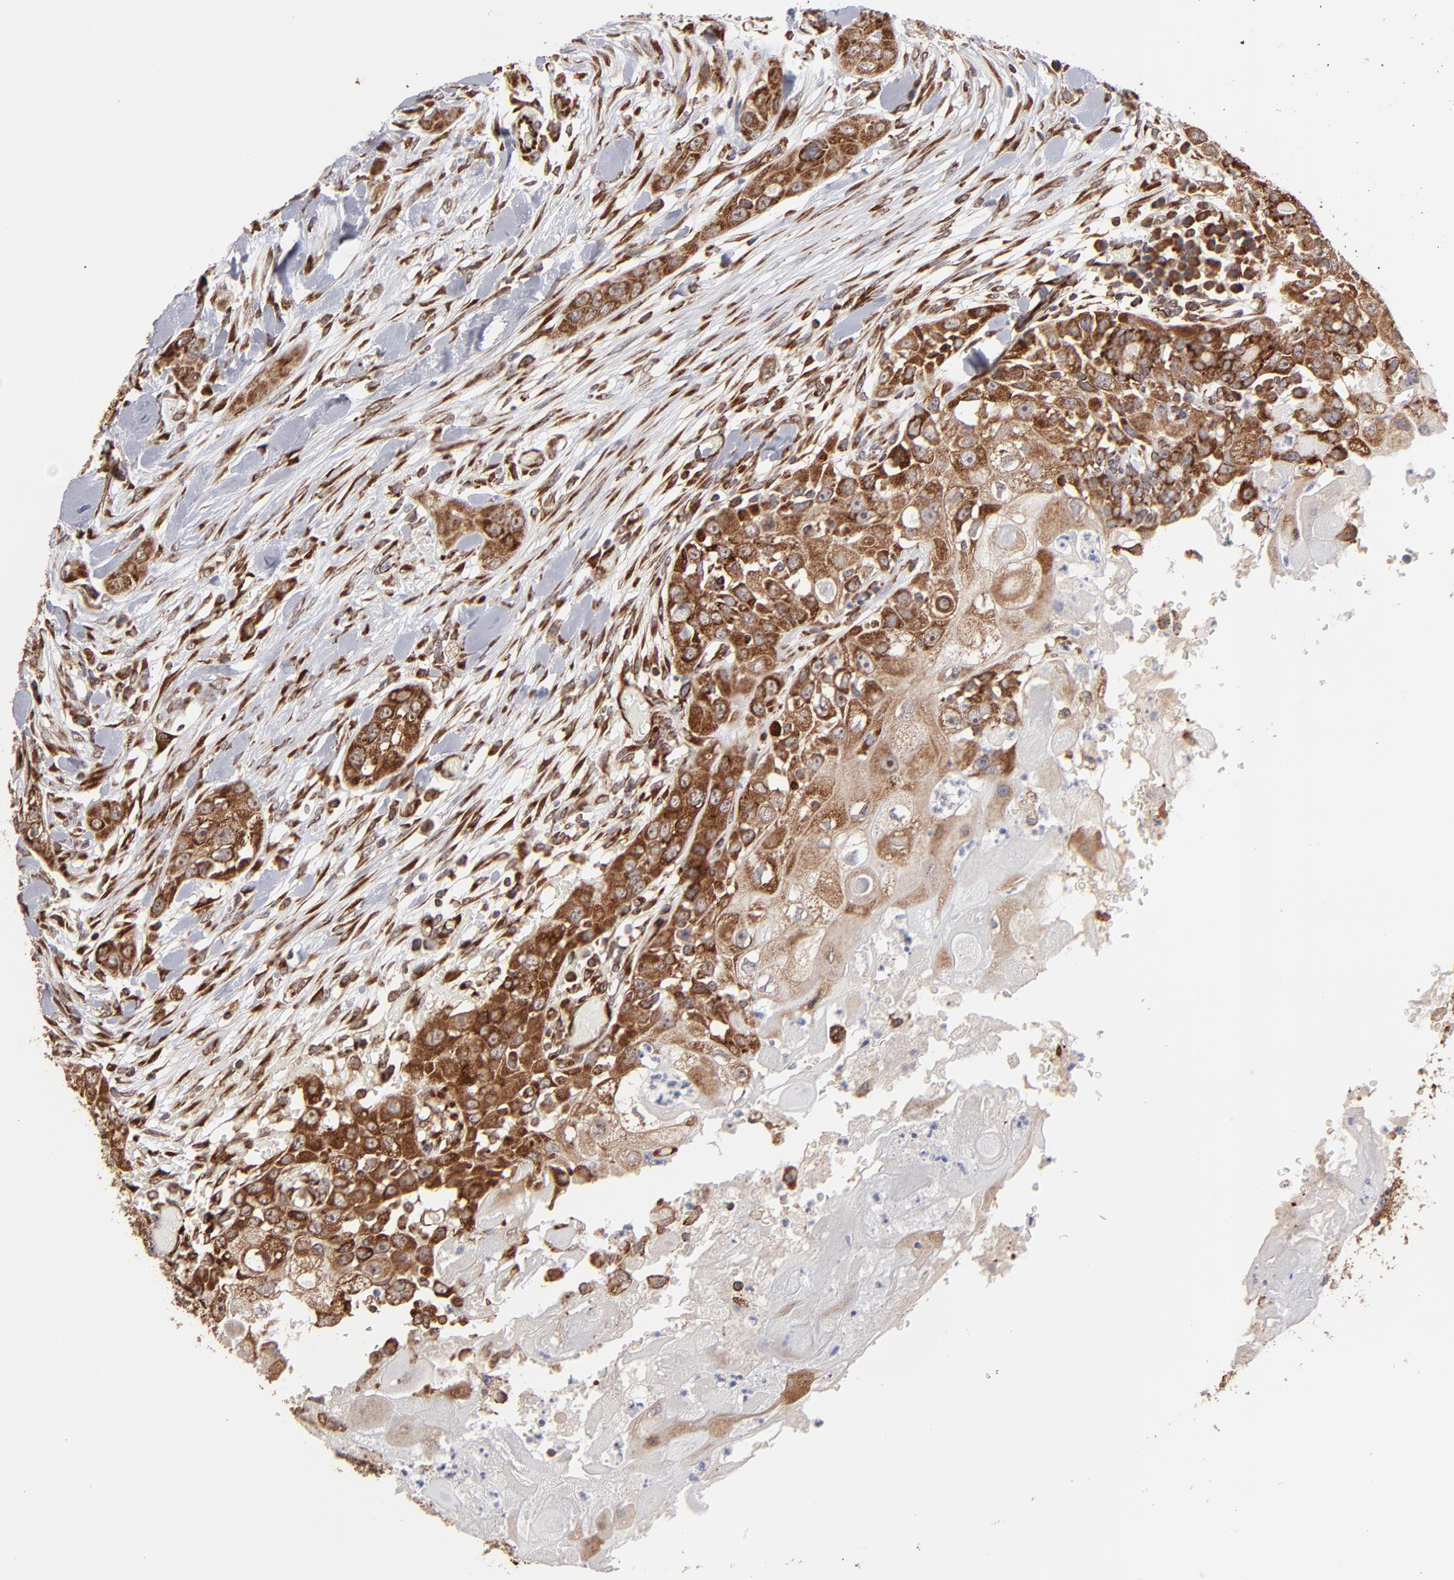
{"staining": {"intensity": "moderate", "quantity": ">75%", "location": "cytoplasmic/membranous"}, "tissue": "head and neck cancer", "cell_type": "Tumor cells", "image_type": "cancer", "snomed": [{"axis": "morphology", "description": "Neoplasm, malignant, NOS"}, {"axis": "topography", "description": "Salivary gland"}, {"axis": "topography", "description": "Head-Neck"}], "caption": "Protein expression analysis of human head and neck malignant neoplasm reveals moderate cytoplasmic/membranous positivity in approximately >75% of tumor cells. (DAB (3,3'-diaminobenzidine) IHC, brown staining for protein, blue staining for nuclei).", "gene": "KTN1", "patient": {"sex": "male", "age": 43}}